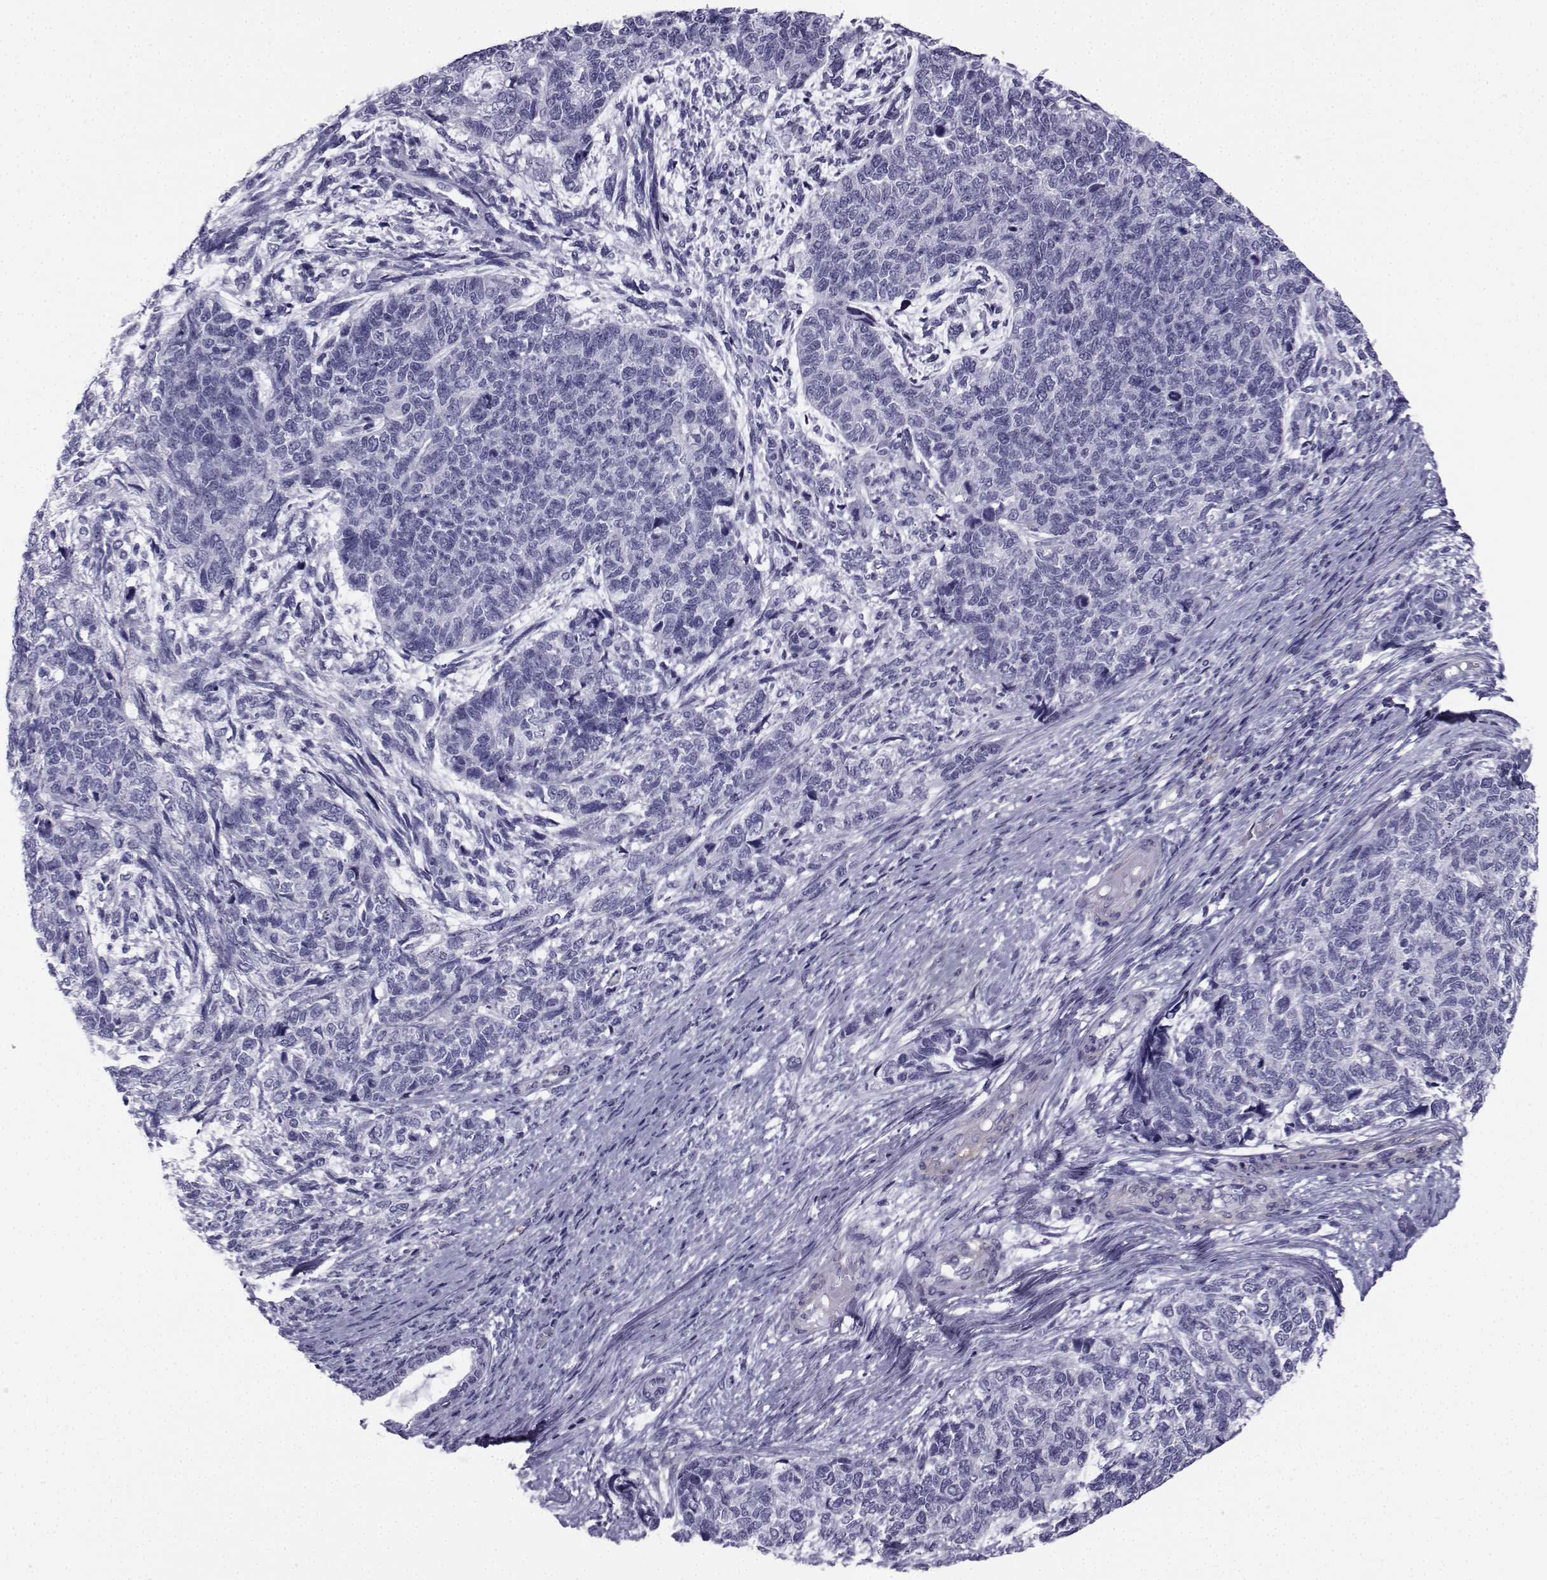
{"staining": {"intensity": "negative", "quantity": "none", "location": "none"}, "tissue": "cervical cancer", "cell_type": "Tumor cells", "image_type": "cancer", "snomed": [{"axis": "morphology", "description": "Squamous cell carcinoma, NOS"}, {"axis": "topography", "description": "Cervix"}], "caption": "Immunohistochemistry (IHC) histopathology image of neoplastic tissue: cervical cancer stained with DAB demonstrates no significant protein positivity in tumor cells.", "gene": "SPANXD", "patient": {"sex": "female", "age": 63}}